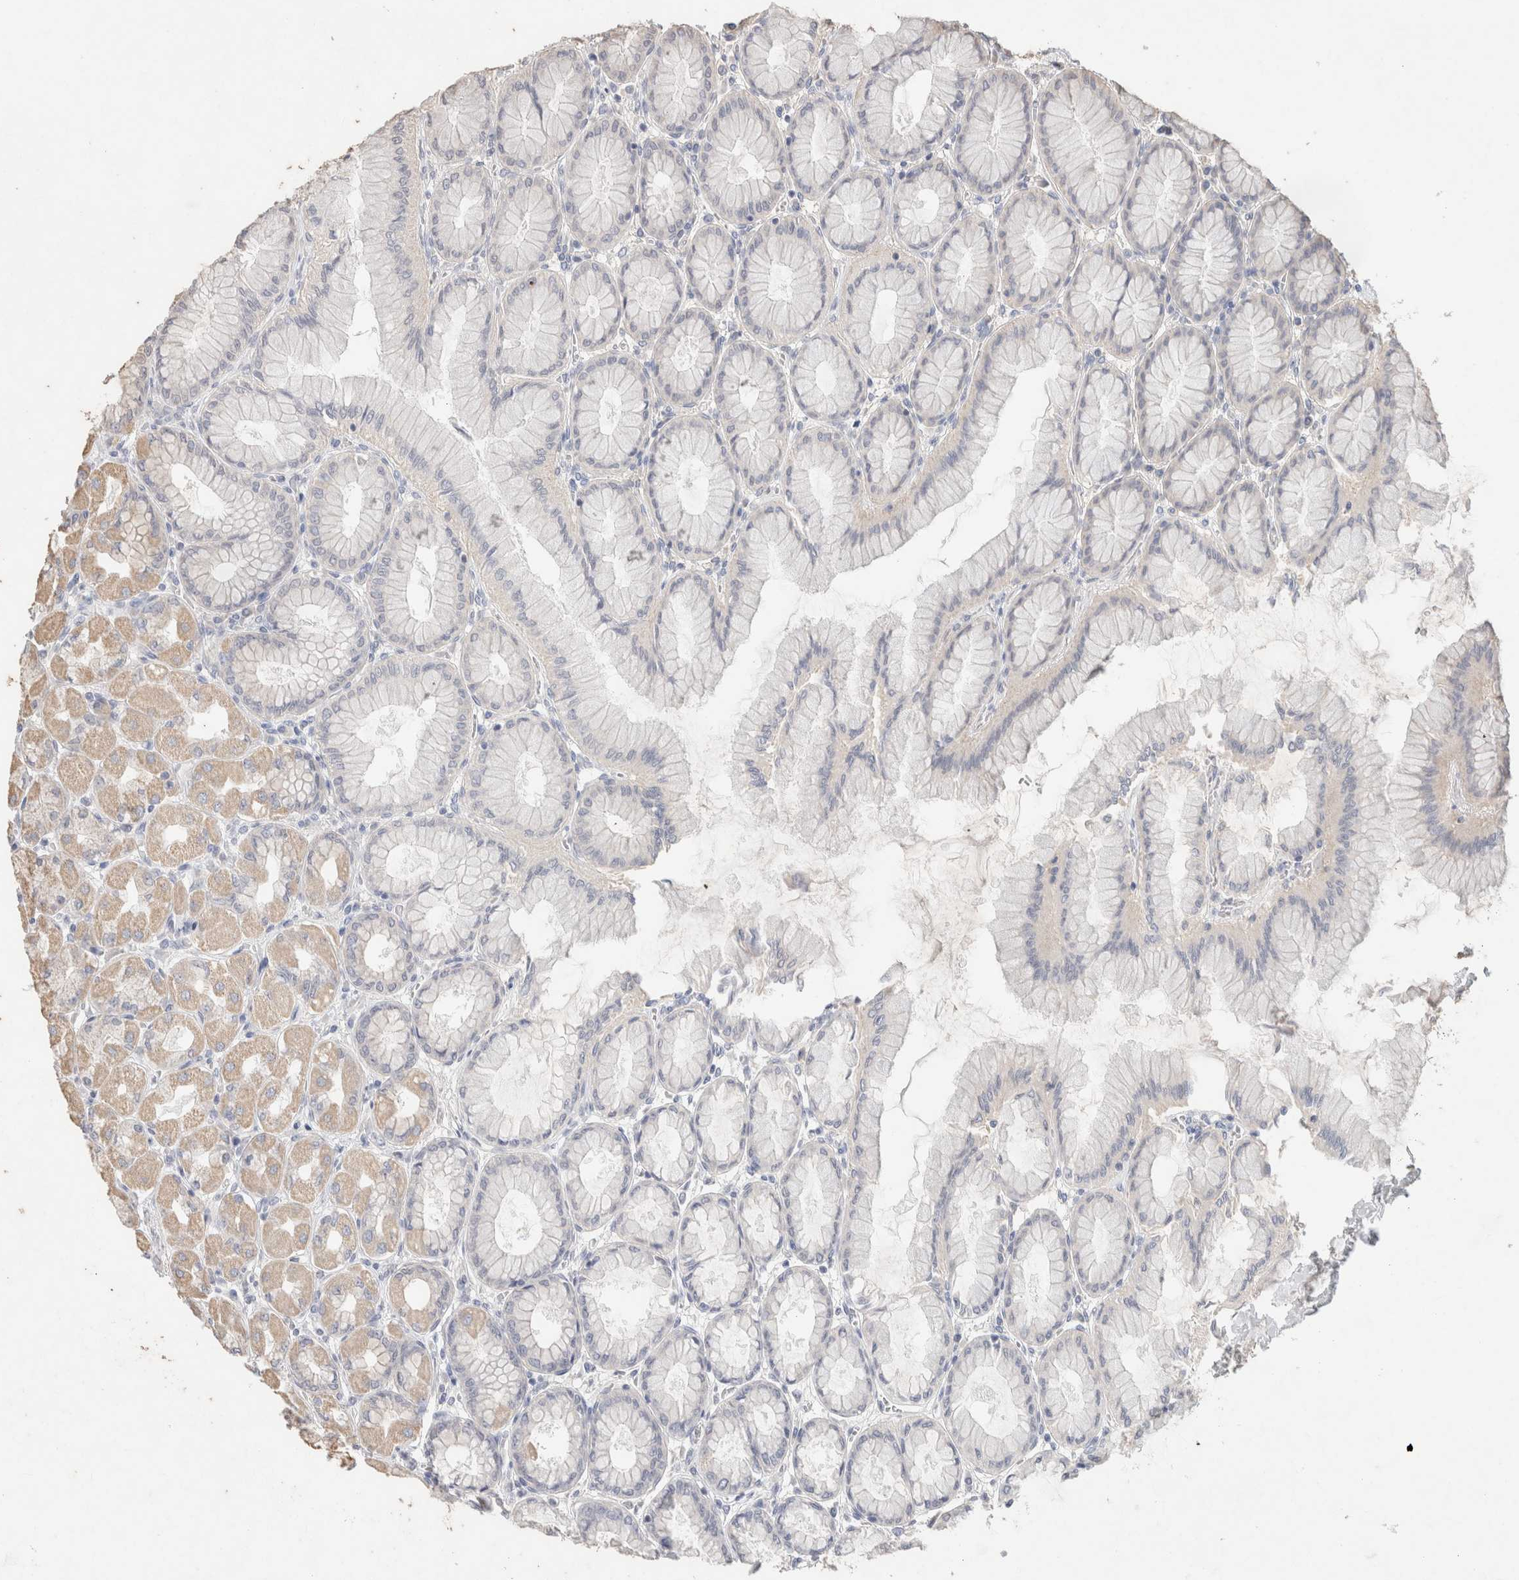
{"staining": {"intensity": "weak", "quantity": "<25%", "location": "cytoplasmic/membranous"}, "tissue": "stomach", "cell_type": "Glandular cells", "image_type": "normal", "snomed": [{"axis": "morphology", "description": "Normal tissue, NOS"}, {"axis": "topography", "description": "Stomach, upper"}], "caption": "Glandular cells are negative for protein expression in unremarkable human stomach. The staining is performed using DAB brown chromogen with nuclei counter-stained in using hematoxylin.", "gene": "MPP2", "patient": {"sex": "female", "age": 56}}